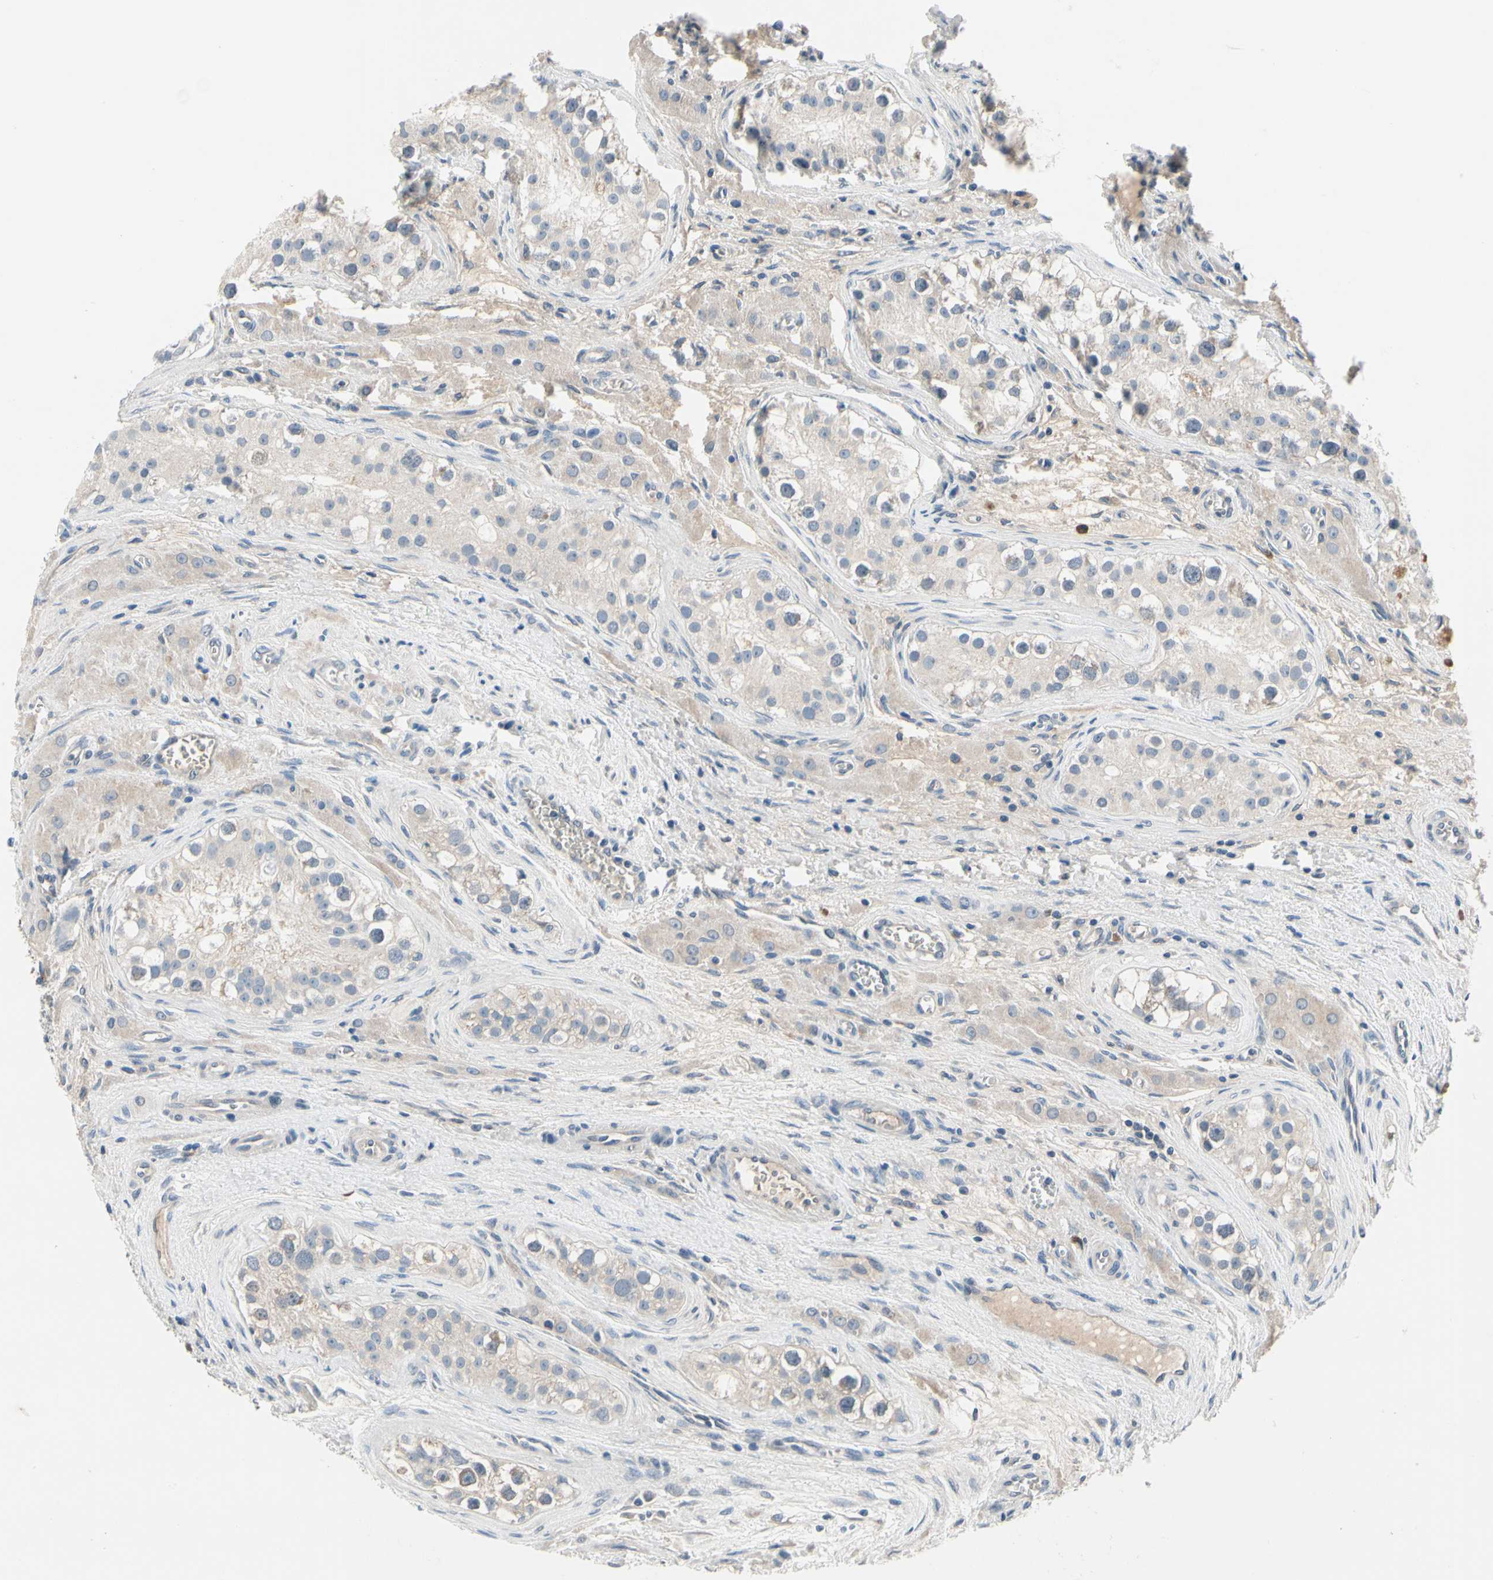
{"staining": {"intensity": "weak", "quantity": ">75%", "location": "cytoplasmic/membranous"}, "tissue": "testis cancer", "cell_type": "Tumor cells", "image_type": "cancer", "snomed": [{"axis": "morphology", "description": "Carcinoma, Embryonal, NOS"}, {"axis": "topography", "description": "Testis"}], "caption": "The micrograph displays staining of testis embryonal carcinoma, revealing weak cytoplasmic/membranous protein positivity (brown color) within tumor cells.", "gene": "SELENOK", "patient": {"sex": "male", "age": 28}}